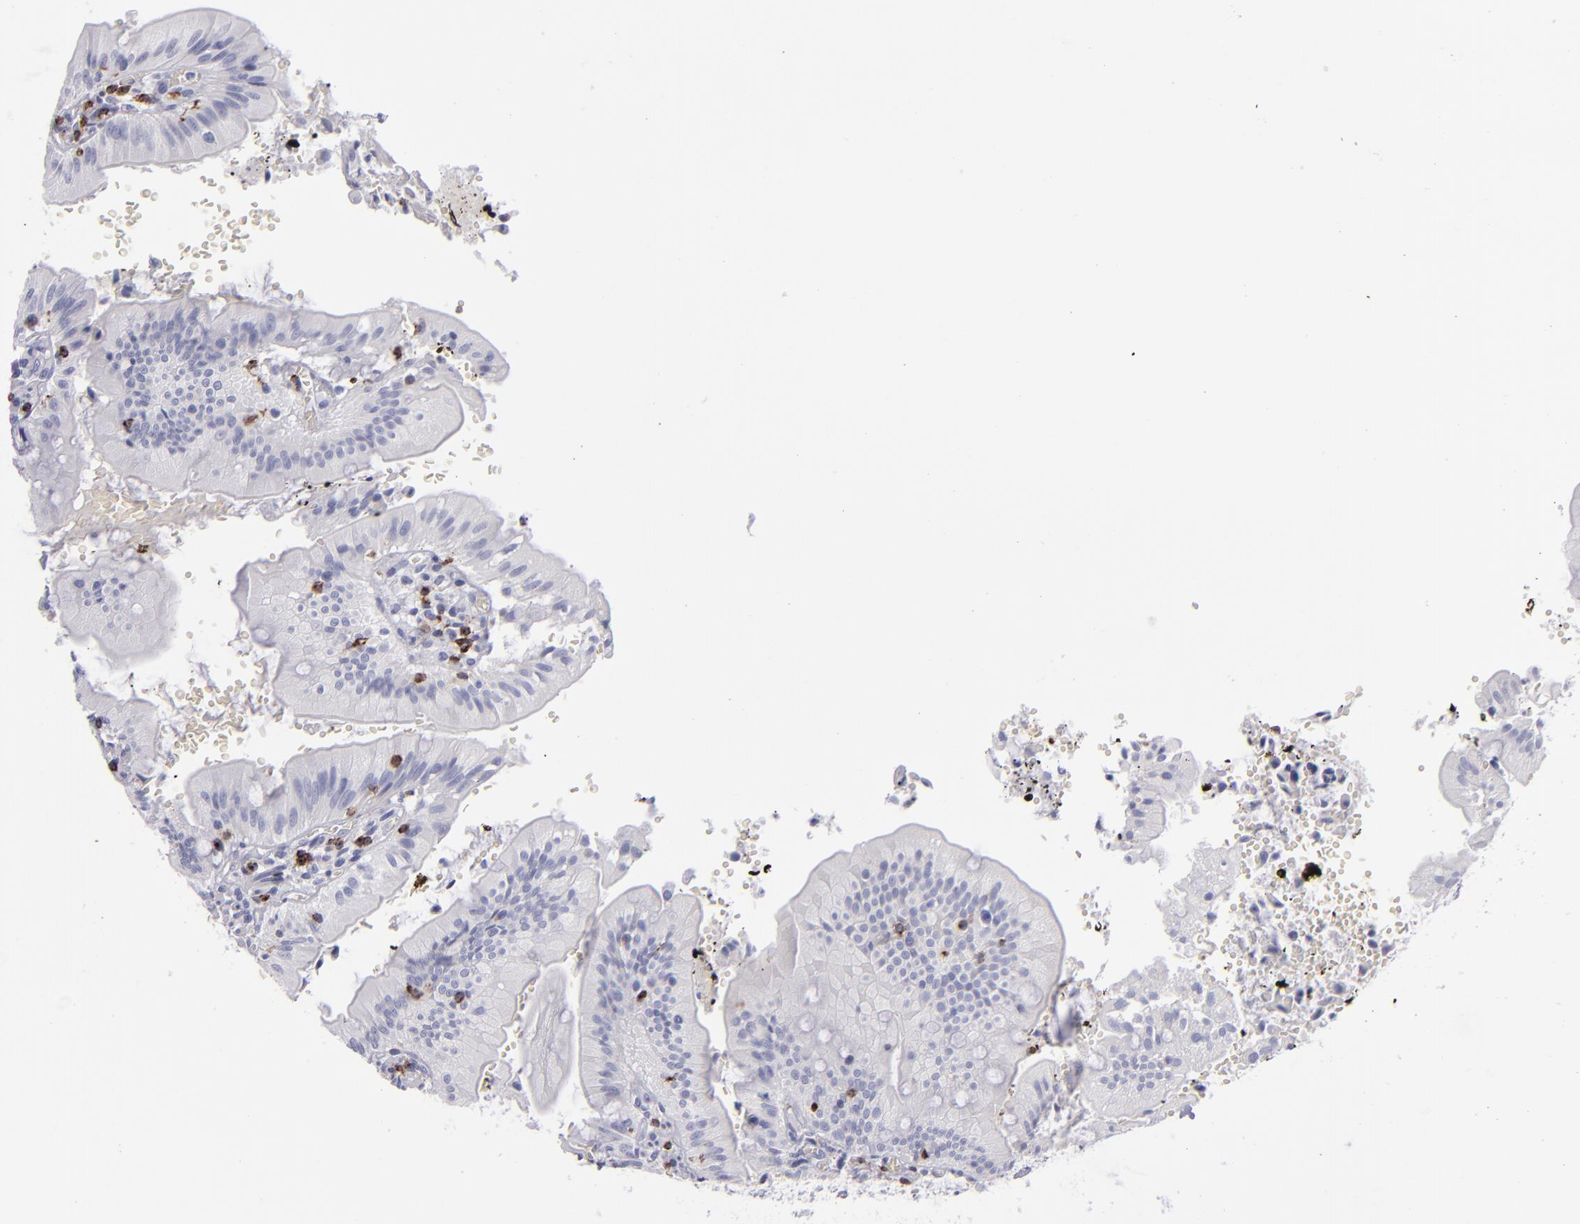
{"staining": {"intensity": "negative", "quantity": "none", "location": "none"}, "tissue": "small intestine", "cell_type": "Glandular cells", "image_type": "normal", "snomed": [{"axis": "morphology", "description": "Normal tissue, NOS"}, {"axis": "topography", "description": "Small intestine"}], "caption": "High magnification brightfield microscopy of unremarkable small intestine stained with DAB (3,3'-diaminobenzidine) (brown) and counterstained with hematoxylin (blue): glandular cells show no significant staining. (Brightfield microscopy of DAB (3,3'-diaminobenzidine) IHC at high magnification).", "gene": "CD2", "patient": {"sex": "male", "age": 71}}